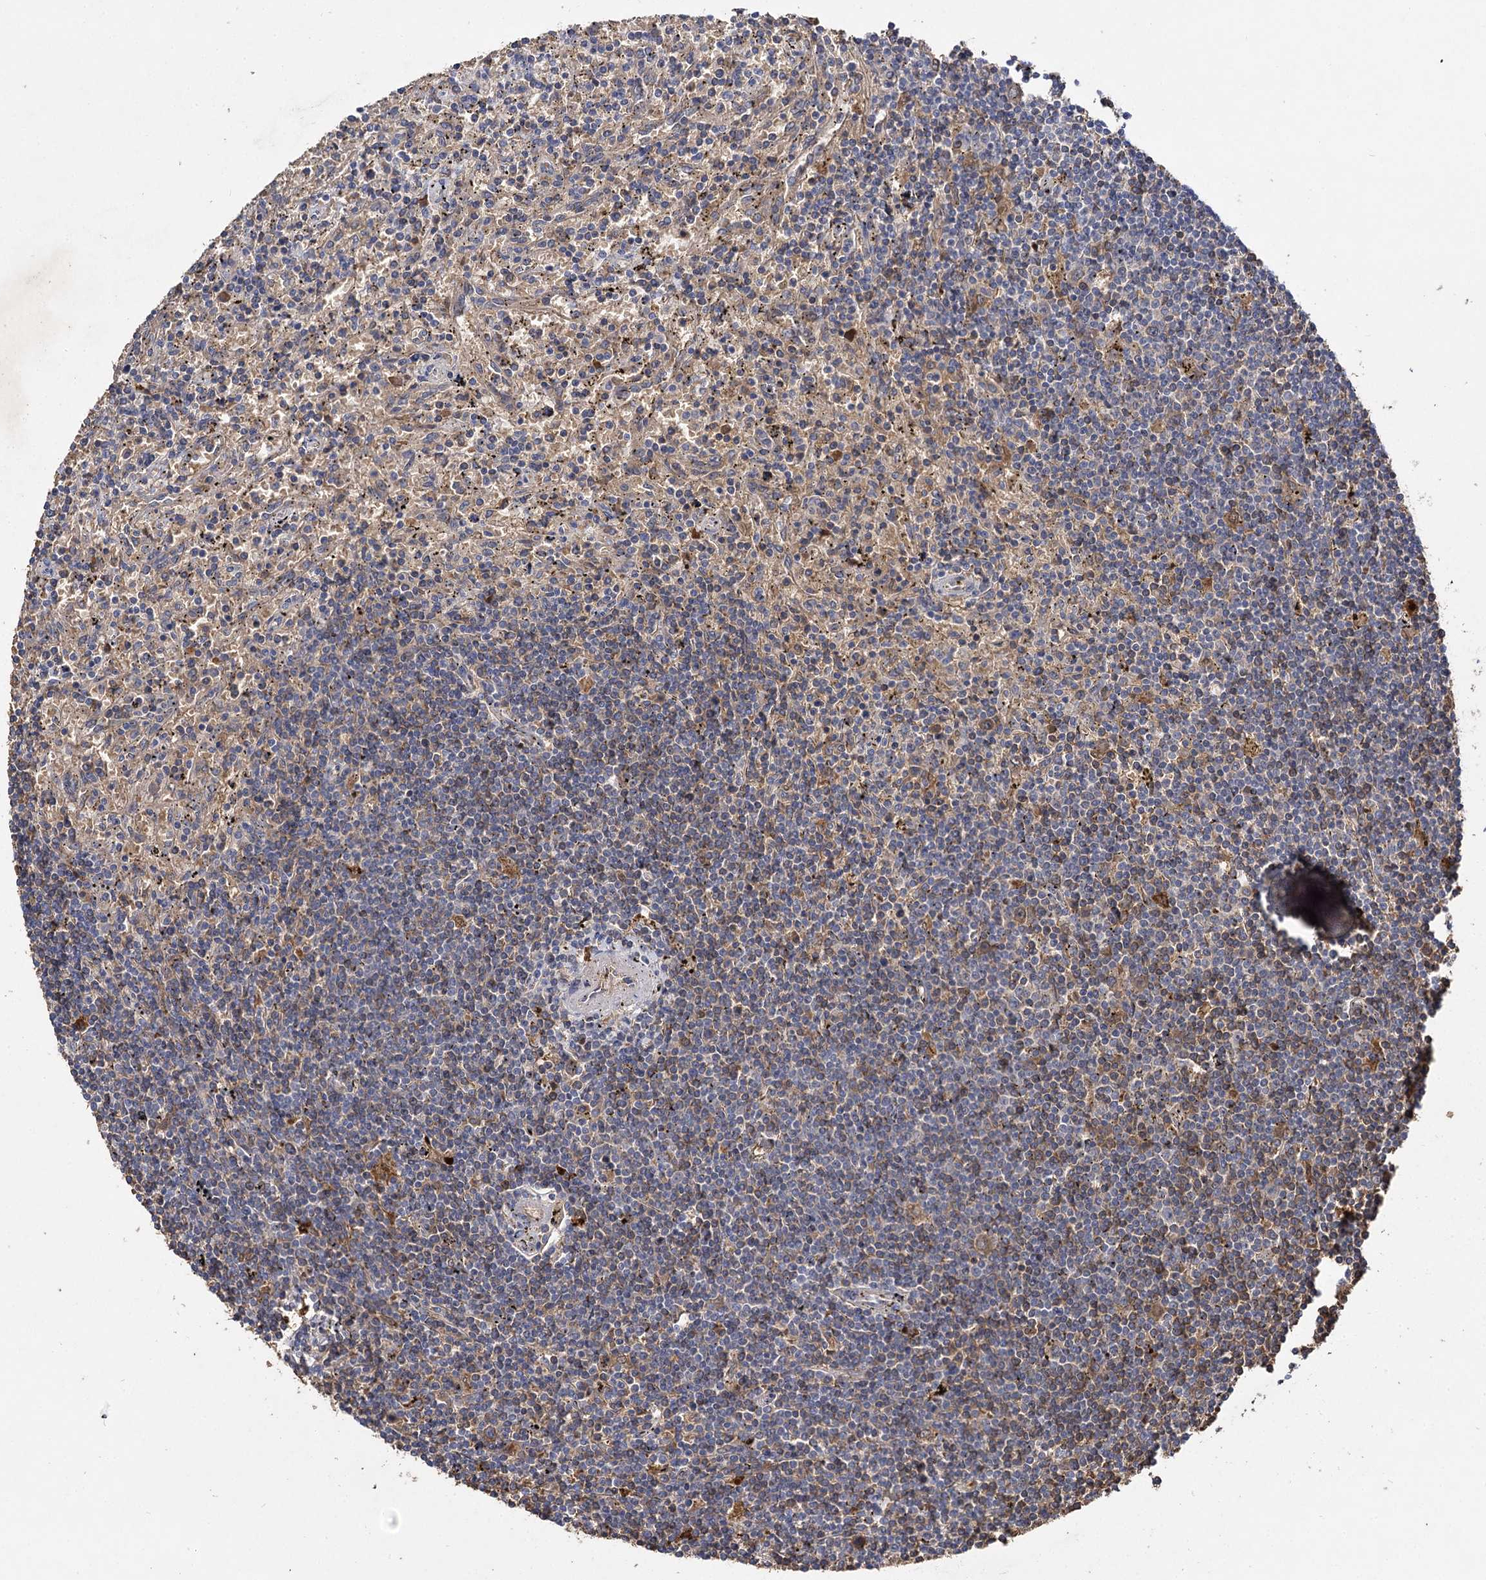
{"staining": {"intensity": "negative", "quantity": "none", "location": "none"}, "tissue": "lymphoma", "cell_type": "Tumor cells", "image_type": "cancer", "snomed": [{"axis": "morphology", "description": "Malignant lymphoma, non-Hodgkin's type, Low grade"}, {"axis": "topography", "description": "Spleen"}], "caption": "Immunohistochemistry (IHC) photomicrograph of human low-grade malignant lymphoma, non-Hodgkin's type stained for a protein (brown), which demonstrates no staining in tumor cells. (Brightfield microscopy of DAB immunohistochemistry (IHC) at high magnification).", "gene": "USP50", "patient": {"sex": "male", "age": 76}}